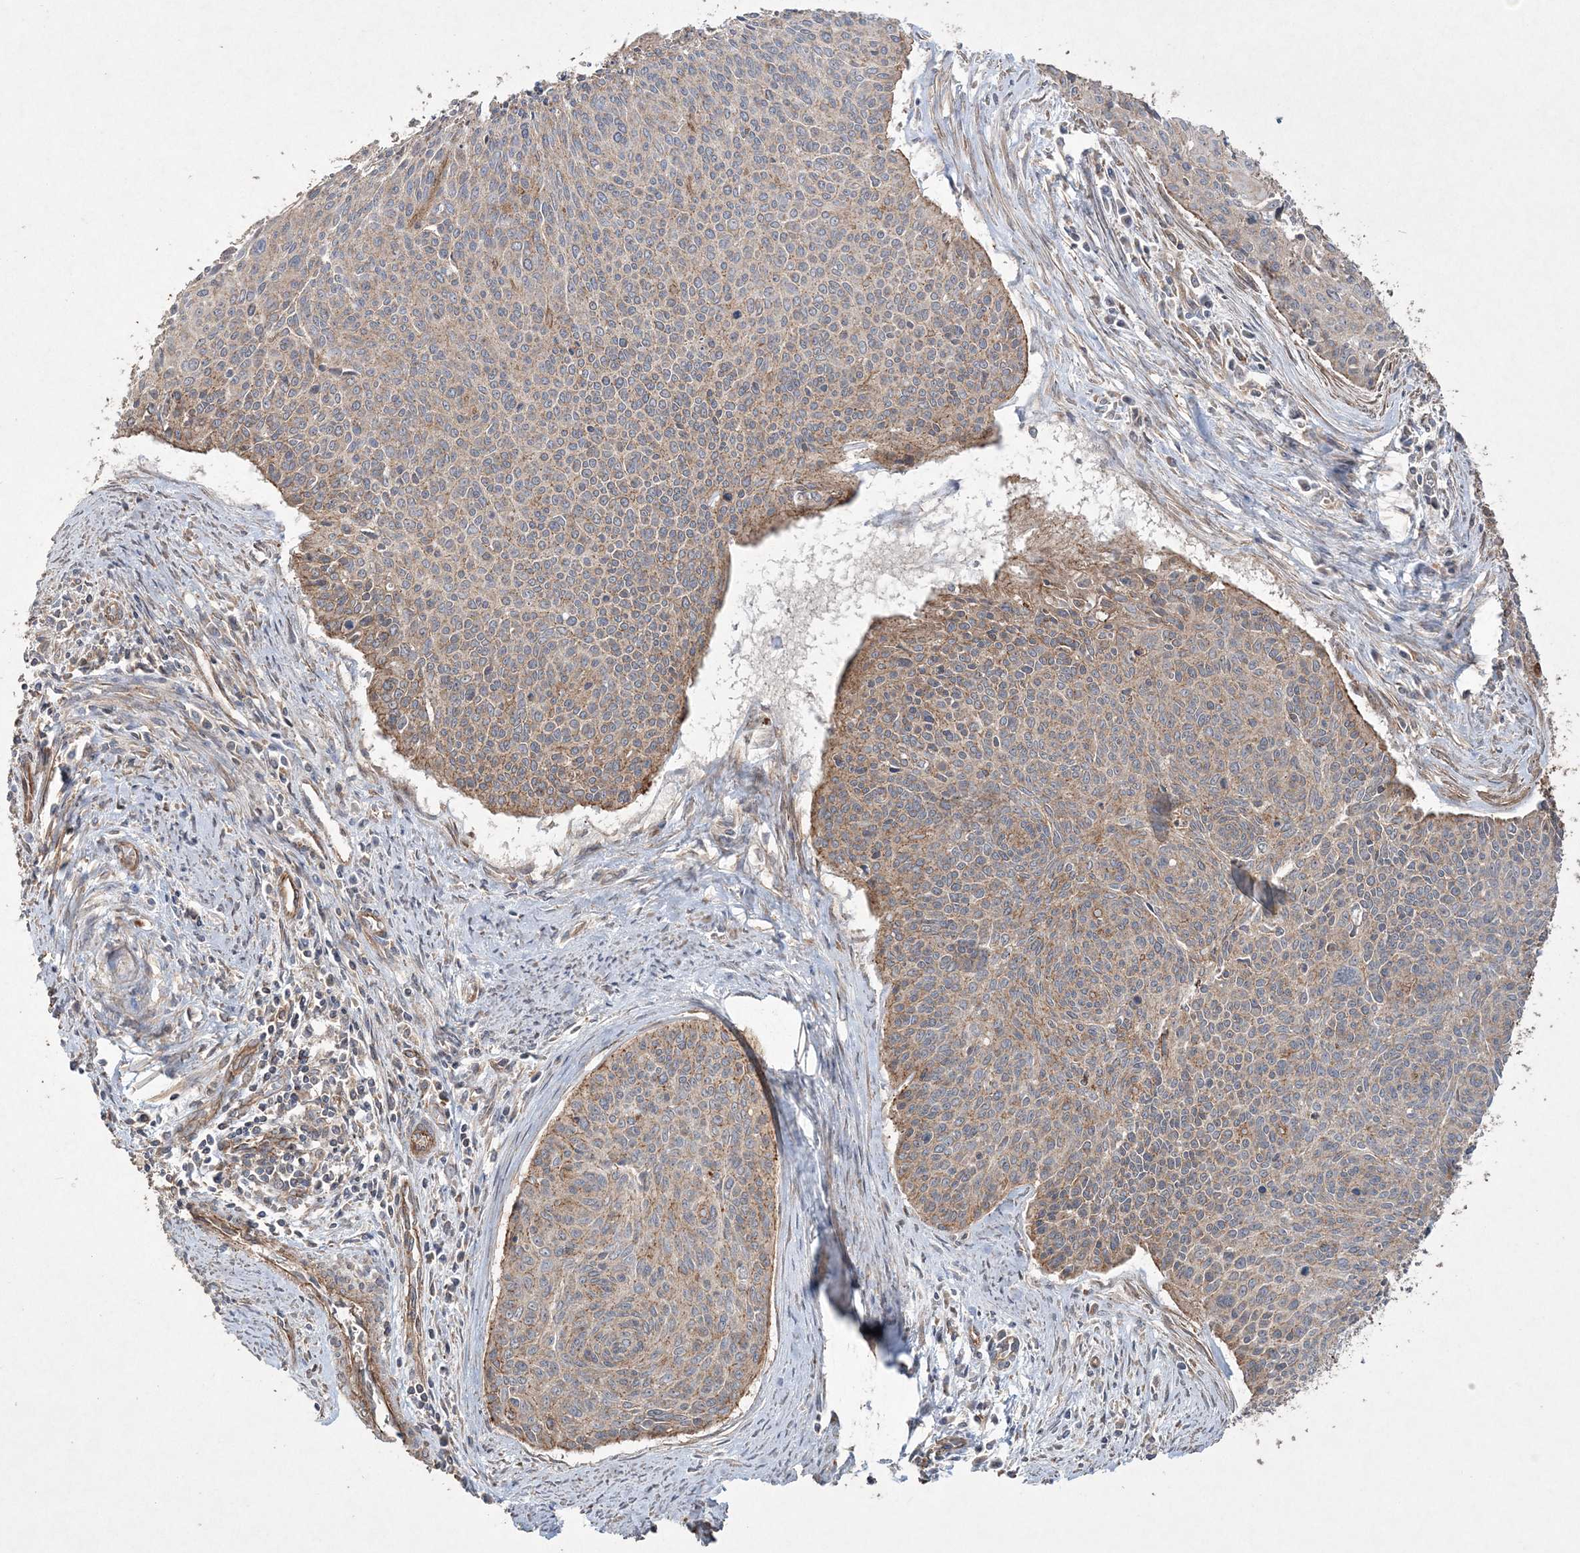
{"staining": {"intensity": "weak", "quantity": "25%-75%", "location": "cytoplasmic/membranous"}, "tissue": "cervical cancer", "cell_type": "Tumor cells", "image_type": "cancer", "snomed": [{"axis": "morphology", "description": "Squamous cell carcinoma, NOS"}, {"axis": "topography", "description": "Cervix"}], "caption": "A high-resolution image shows immunohistochemistry (IHC) staining of squamous cell carcinoma (cervical), which displays weak cytoplasmic/membranous positivity in about 25%-75% of tumor cells.", "gene": "TTC7A", "patient": {"sex": "female", "age": 55}}